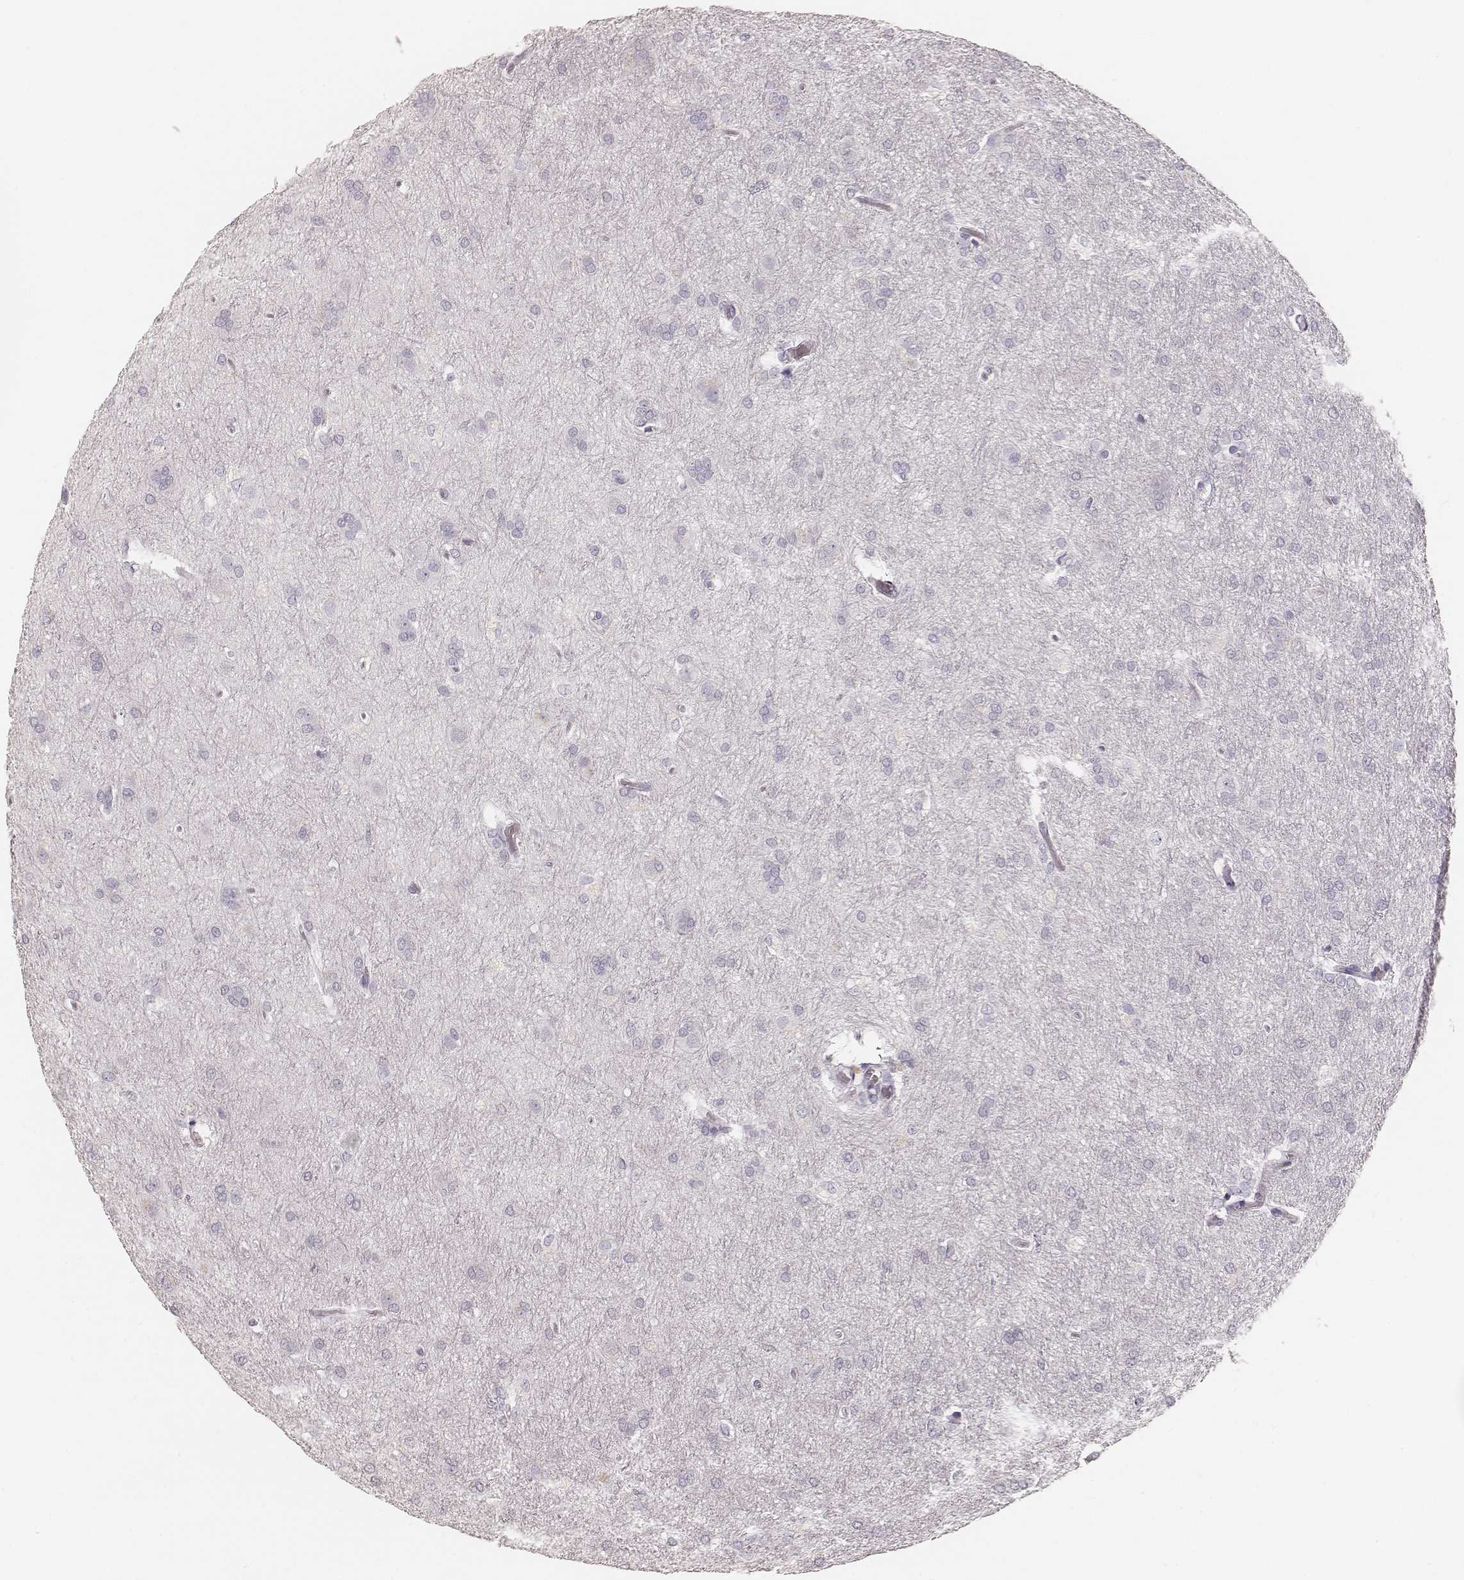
{"staining": {"intensity": "negative", "quantity": "none", "location": "none"}, "tissue": "glioma", "cell_type": "Tumor cells", "image_type": "cancer", "snomed": [{"axis": "morphology", "description": "Glioma, malignant, High grade"}, {"axis": "topography", "description": "Brain"}], "caption": "IHC micrograph of neoplastic tissue: human glioma stained with DAB reveals no significant protein staining in tumor cells.", "gene": "KRT26", "patient": {"sex": "male", "age": 68}}